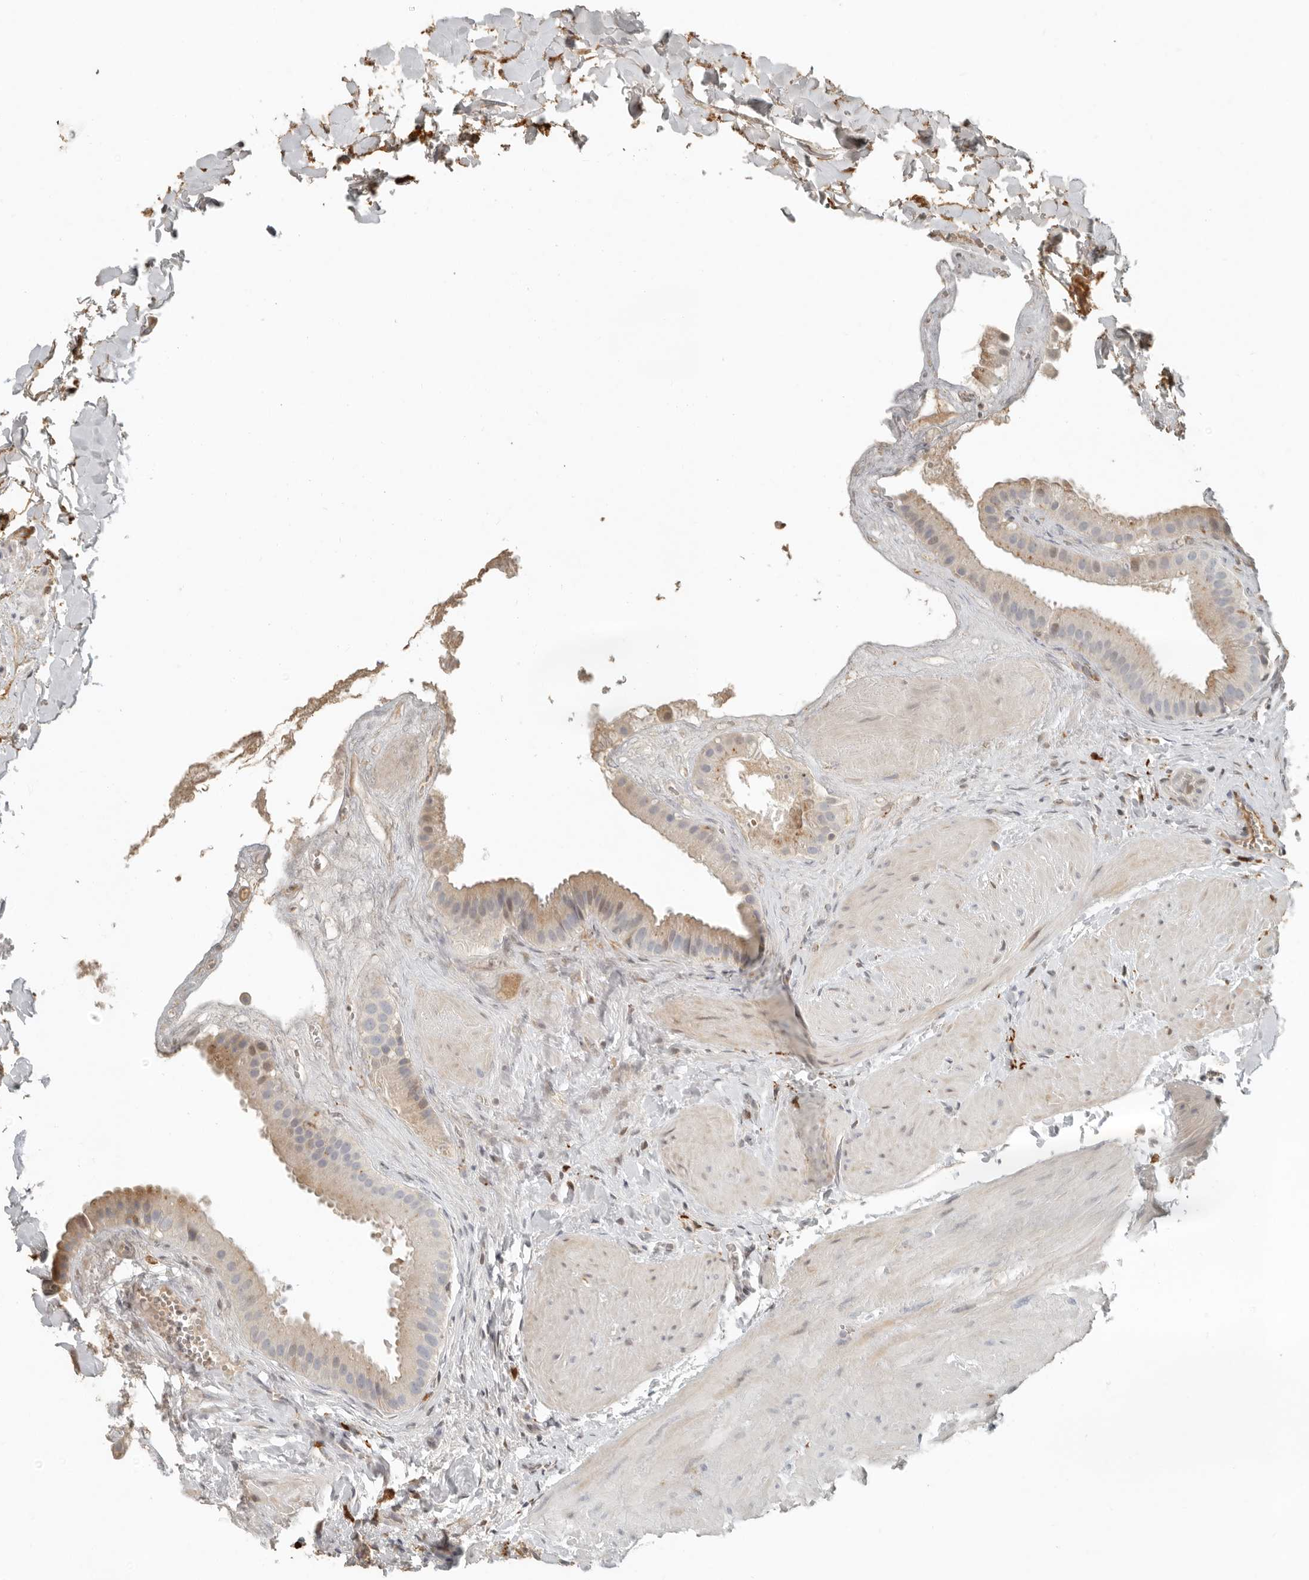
{"staining": {"intensity": "weak", "quantity": "25%-75%", "location": "cytoplasmic/membranous"}, "tissue": "gallbladder", "cell_type": "Glandular cells", "image_type": "normal", "snomed": [{"axis": "morphology", "description": "Normal tissue, NOS"}, {"axis": "topography", "description": "Gallbladder"}], "caption": "Gallbladder stained with a brown dye exhibits weak cytoplasmic/membranous positive staining in about 25%-75% of glandular cells.", "gene": "KLHL38", "patient": {"sex": "male", "age": 55}}